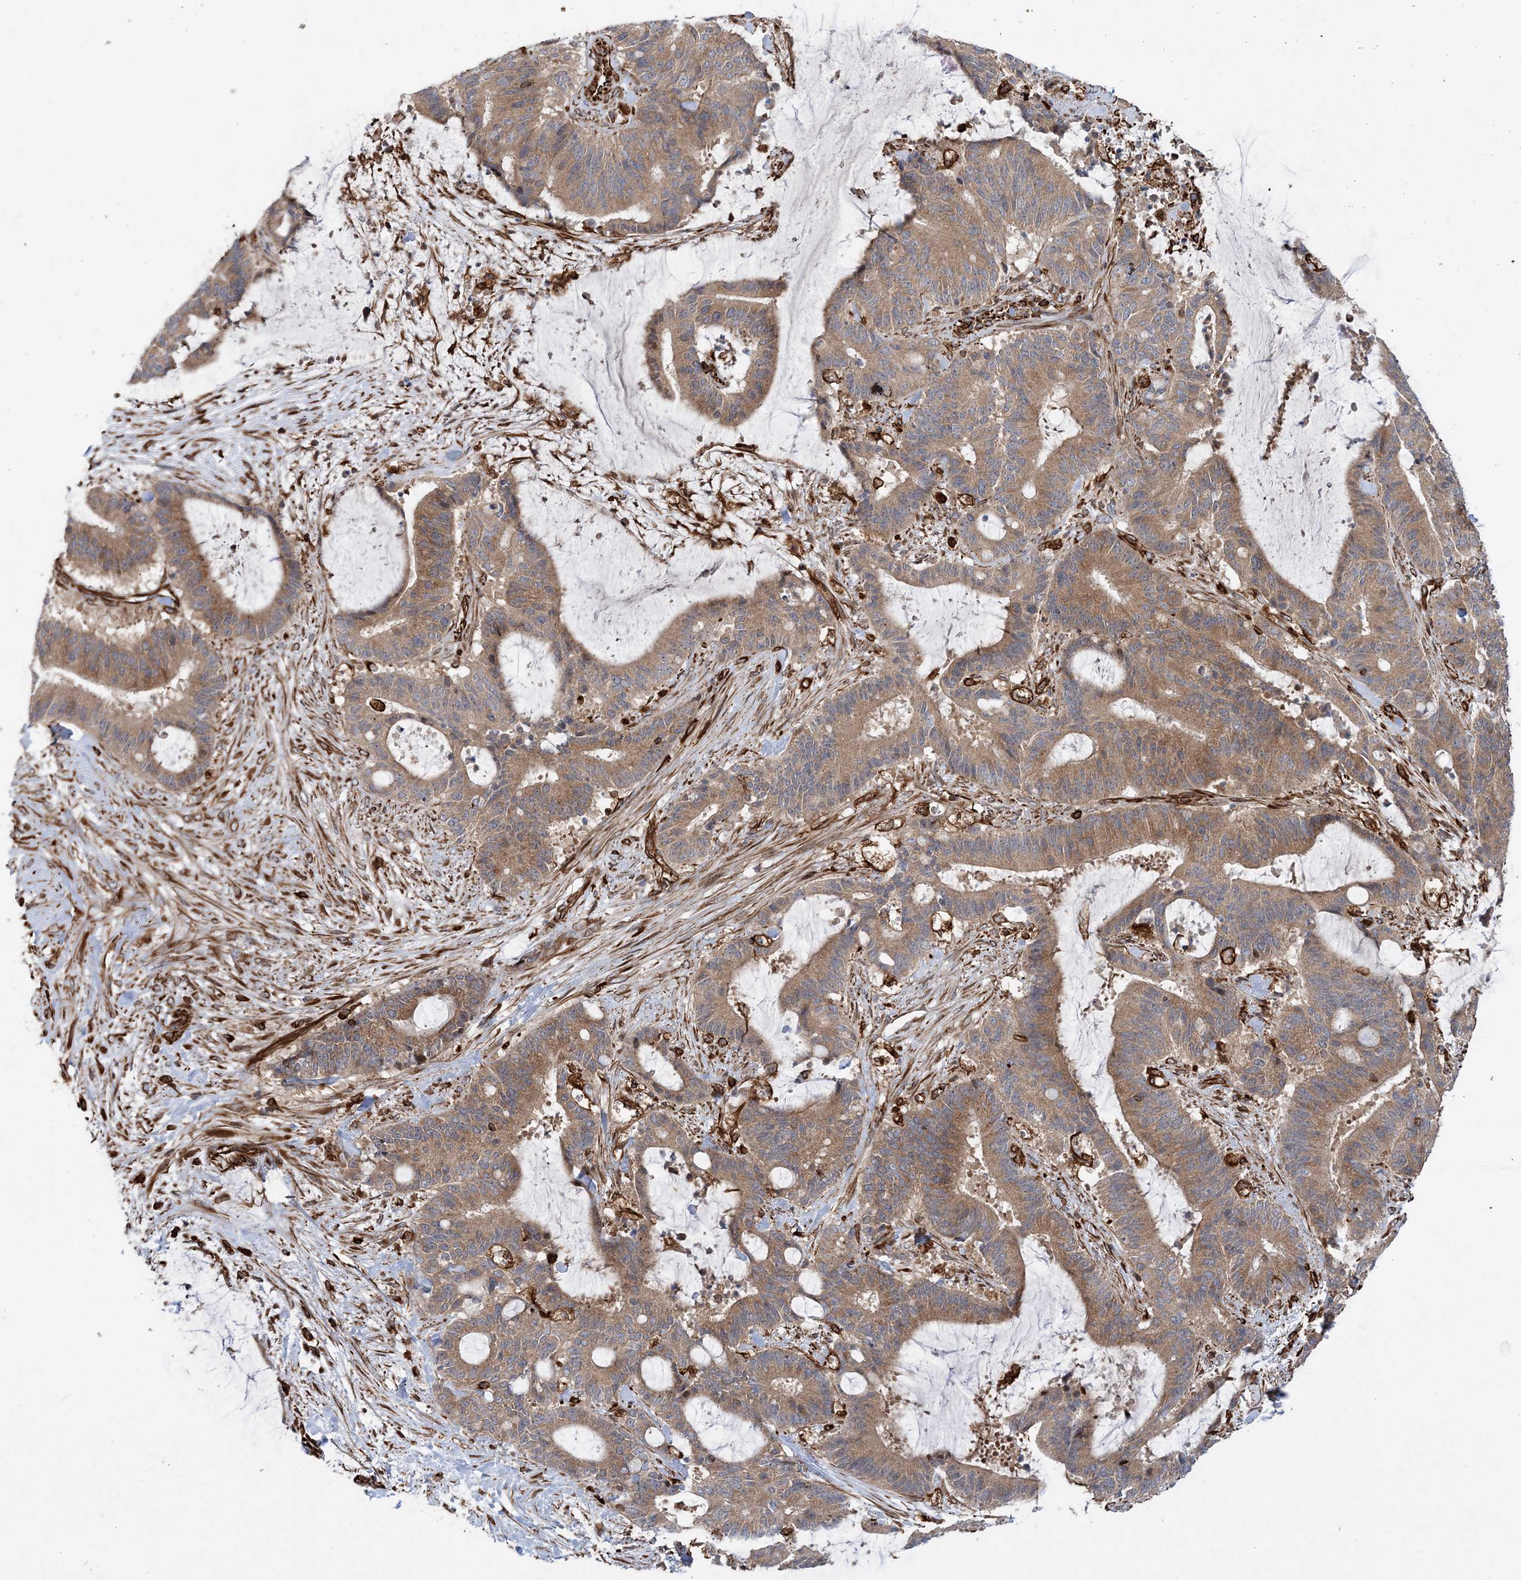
{"staining": {"intensity": "moderate", "quantity": ">75%", "location": "cytoplasmic/membranous"}, "tissue": "liver cancer", "cell_type": "Tumor cells", "image_type": "cancer", "snomed": [{"axis": "morphology", "description": "Normal tissue, NOS"}, {"axis": "morphology", "description": "Cholangiocarcinoma"}, {"axis": "topography", "description": "Liver"}, {"axis": "topography", "description": "Peripheral nerve tissue"}], "caption": "Immunohistochemistry (IHC) of human liver cancer (cholangiocarcinoma) reveals medium levels of moderate cytoplasmic/membranous positivity in about >75% of tumor cells.", "gene": "FAM114A2", "patient": {"sex": "female", "age": 73}}